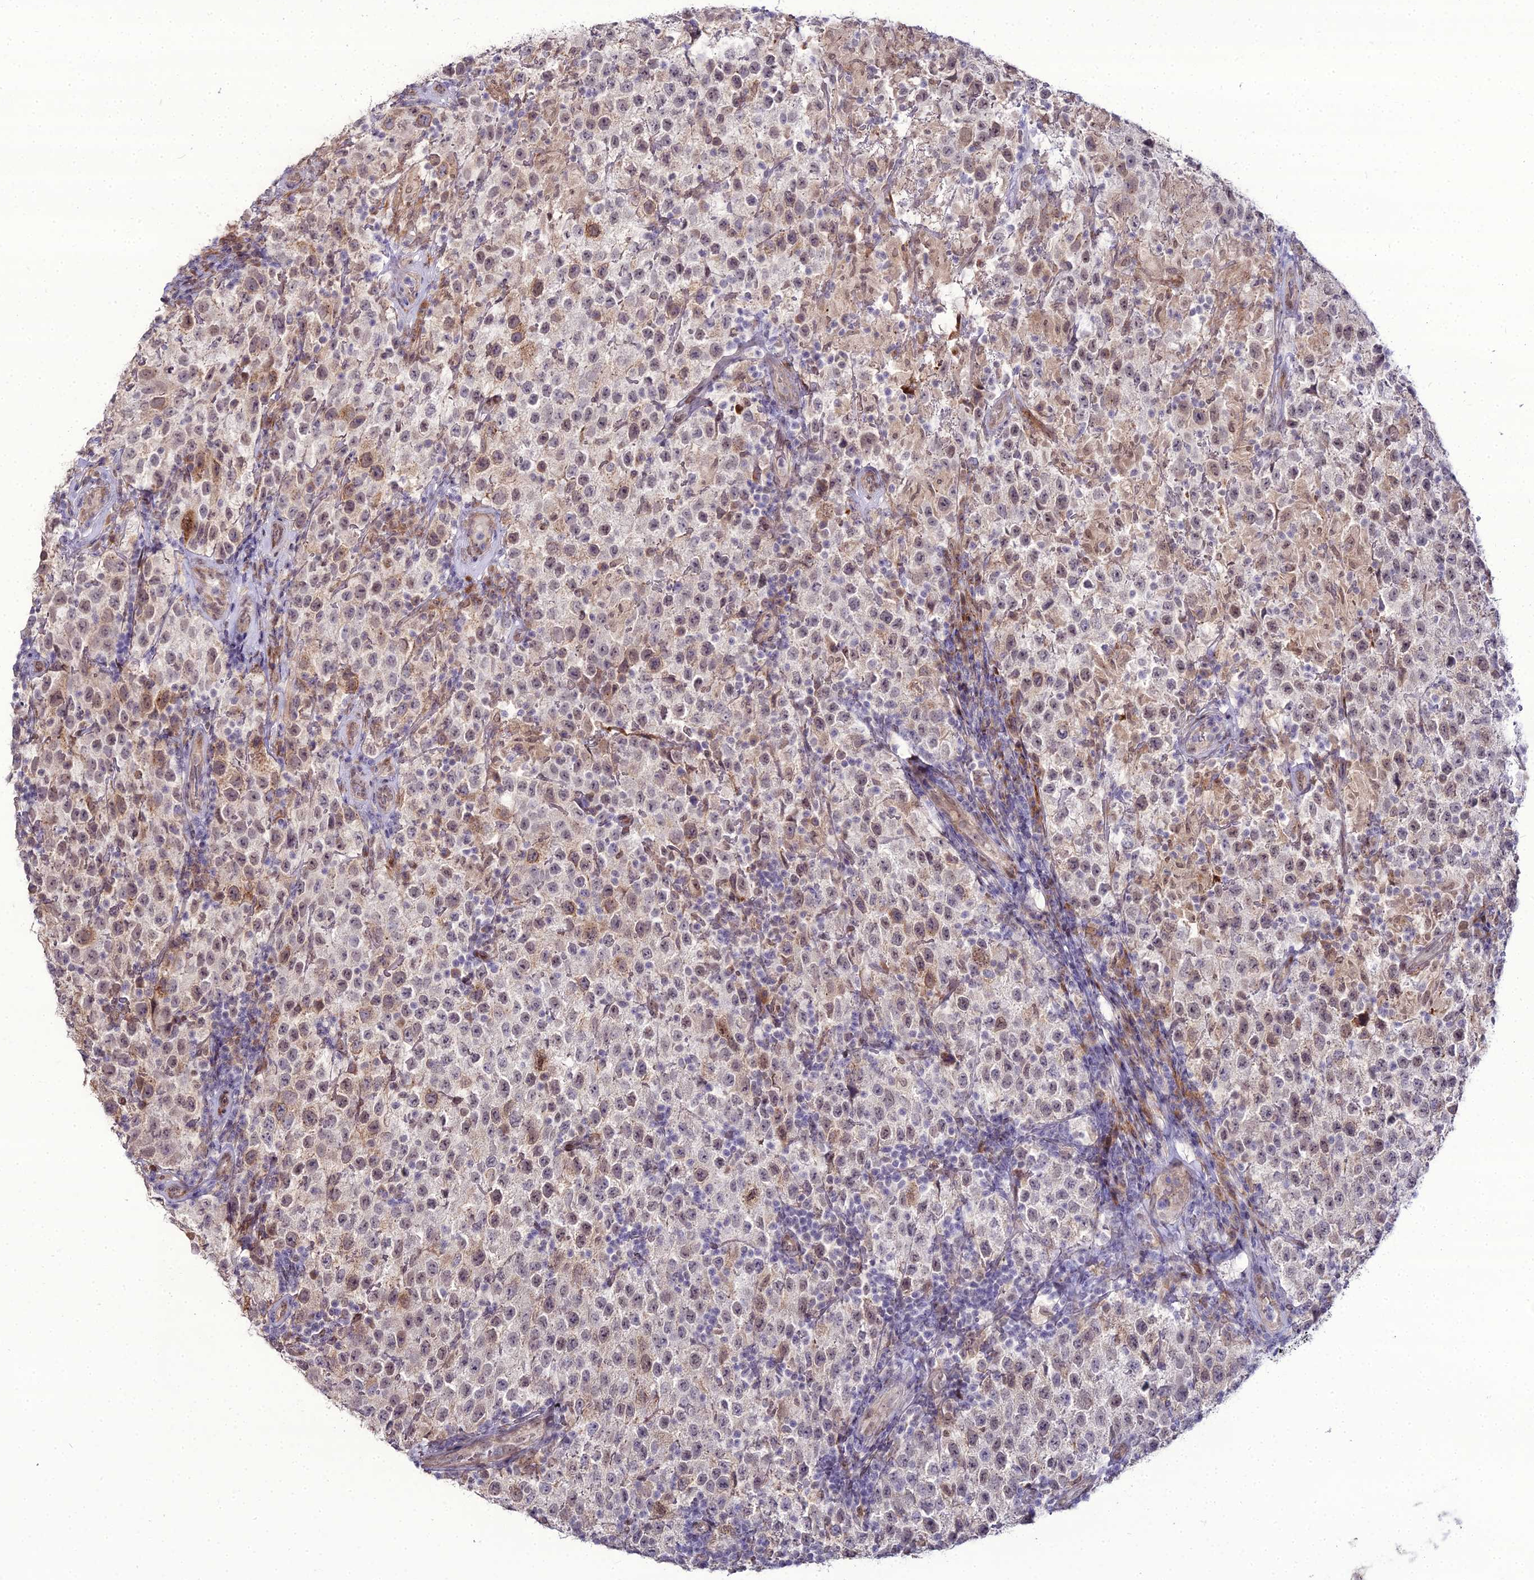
{"staining": {"intensity": "moderate", "quantity": "<25%", "location": "cytoplasmic/membranous"}, "tissue": "testis cancer", "cell_type": "Tumor cells", "image_type": "cancer", "snomed": [{"axis": "morphology", "description": "Seminoma, NOS"}, {"axis": "morphology", "description": "Carcinoma, Embryonal, NOS"}, {"axis": "topography", "description": "Testis"}], "caption": "Testis cancer stained with a brown dye exhibits moderate cytoplasmic/membranous positive staining in approximately <25% of tumor cells.", "gene": "TROAP", "patient": {"sex": "male", "age": 41}}